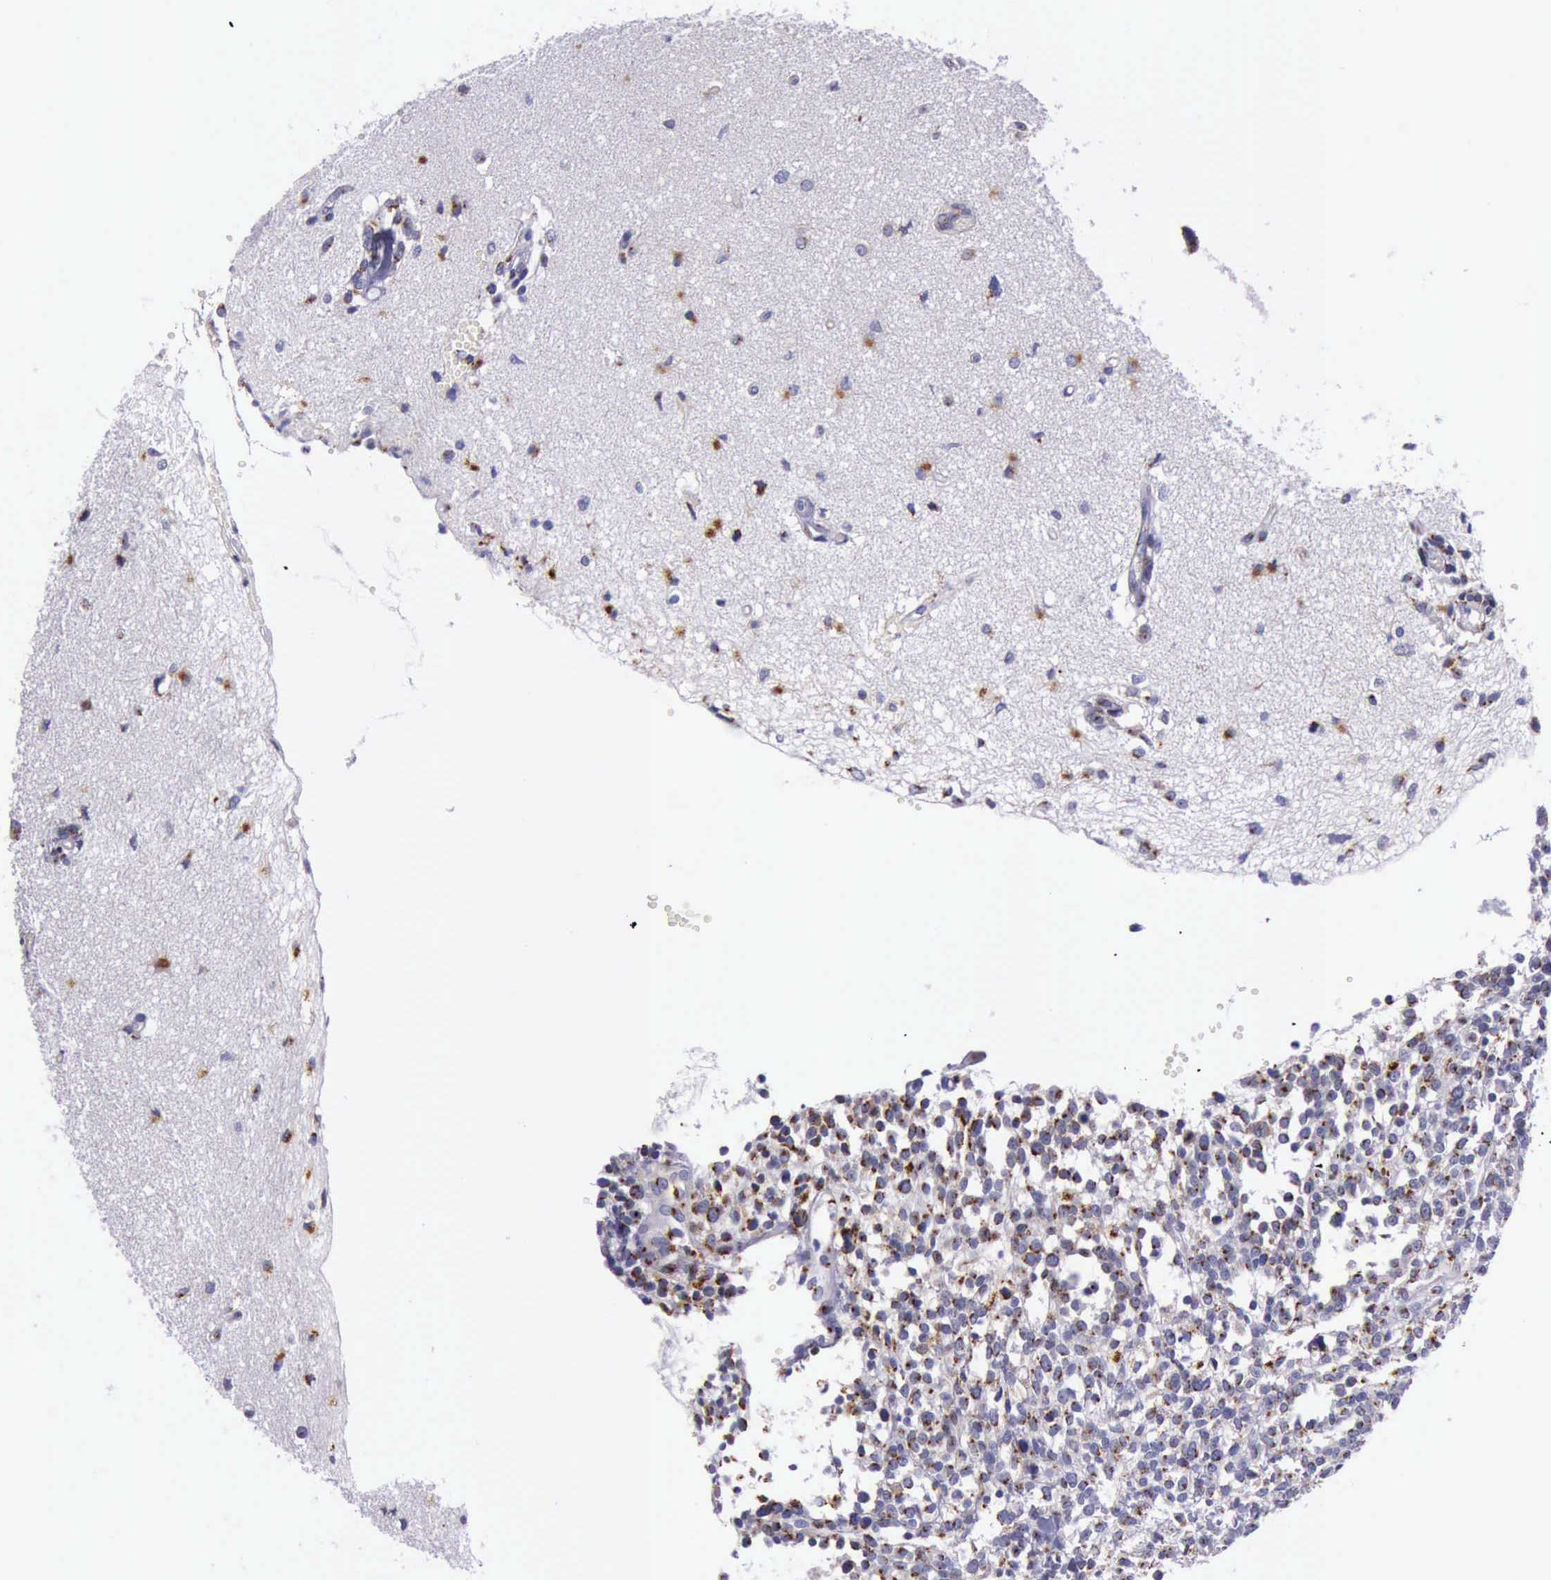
{"staining": {"intensity": "strong", "quantity": ">75%", "location": "cytoplasmic/membranous"}, "tissue": "glioma", "cell_type": "Tumor cells", "image_type": "cancer", "snomed": [{"axis": "morphology", "description": "Glioma, malignant, High grade"}, {"axis": "topography", "description": "Brain"}], "caption": "Glioma tissue shows strong cytoplasmic/membranous positivity in about >75% of tumor cells The staining is performed using DAB brown chromogen to label protein expression. The nuclei are counter-stained blue using hematoxylin.", "gene": "GOLGA5", "patient": {"sex": "male", "age": 66}}